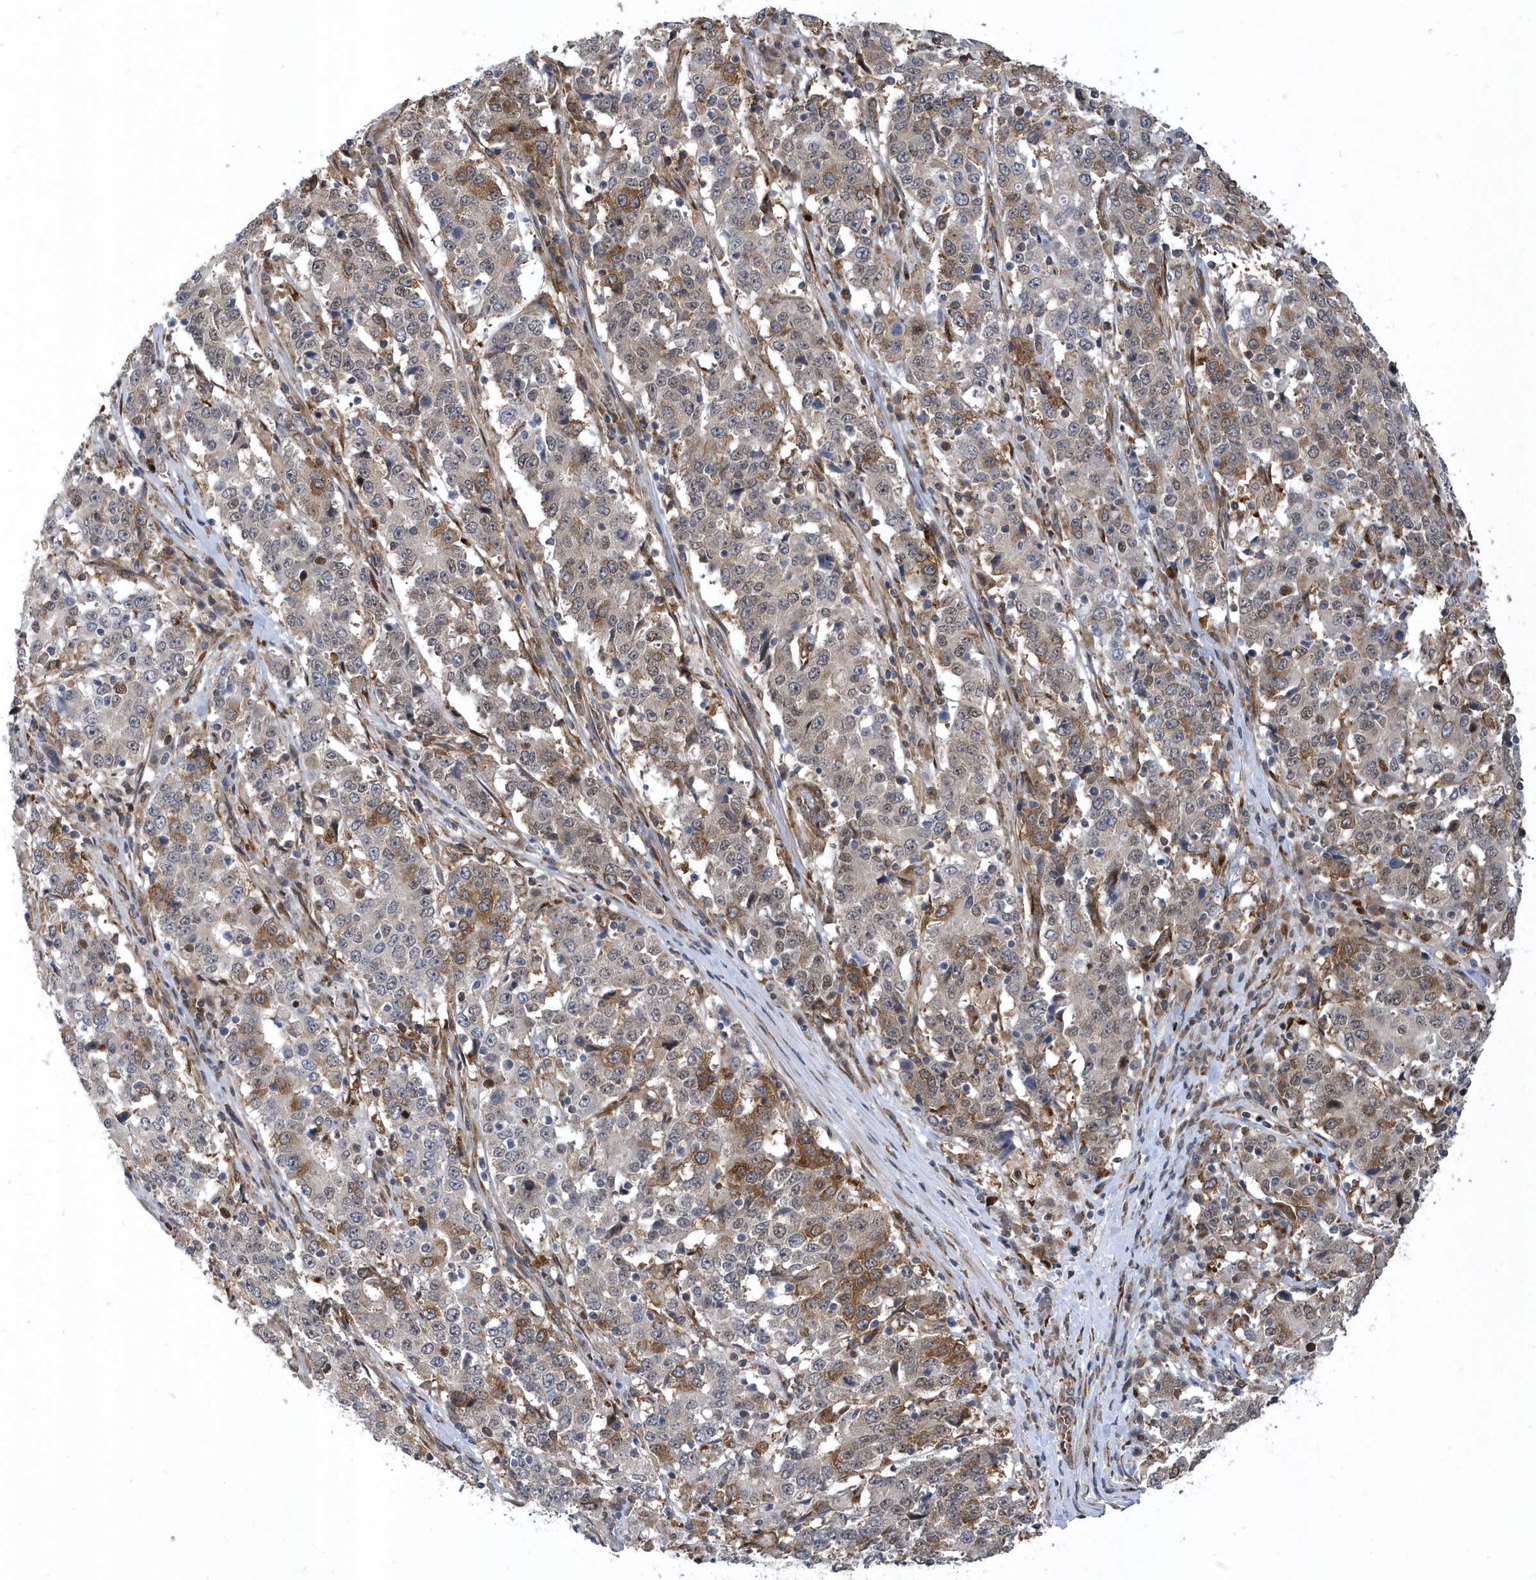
{"staining": {"intensity": "moderate", "quantity": "<25%", "location": "cytoplasmic/membranous"}, "tissue": "stomach cancer", "cell_type": "Tumor cells", "image_type": "cancer", "snomed": [{"axis": "morphology", "description": "Adenocarcinoma, NOS"}, {"axis": "topography", "description": "Stomach"}], "caption": "An IHC histopathology image of tumor tissue is shown. Protein staining in brown shows moderate cytoplasmic/membranous positivity in adenocarcinoma (stomach) within tumor cells.", "gene": "PHF1", "patient": {"sex": "male", "age": 59}}